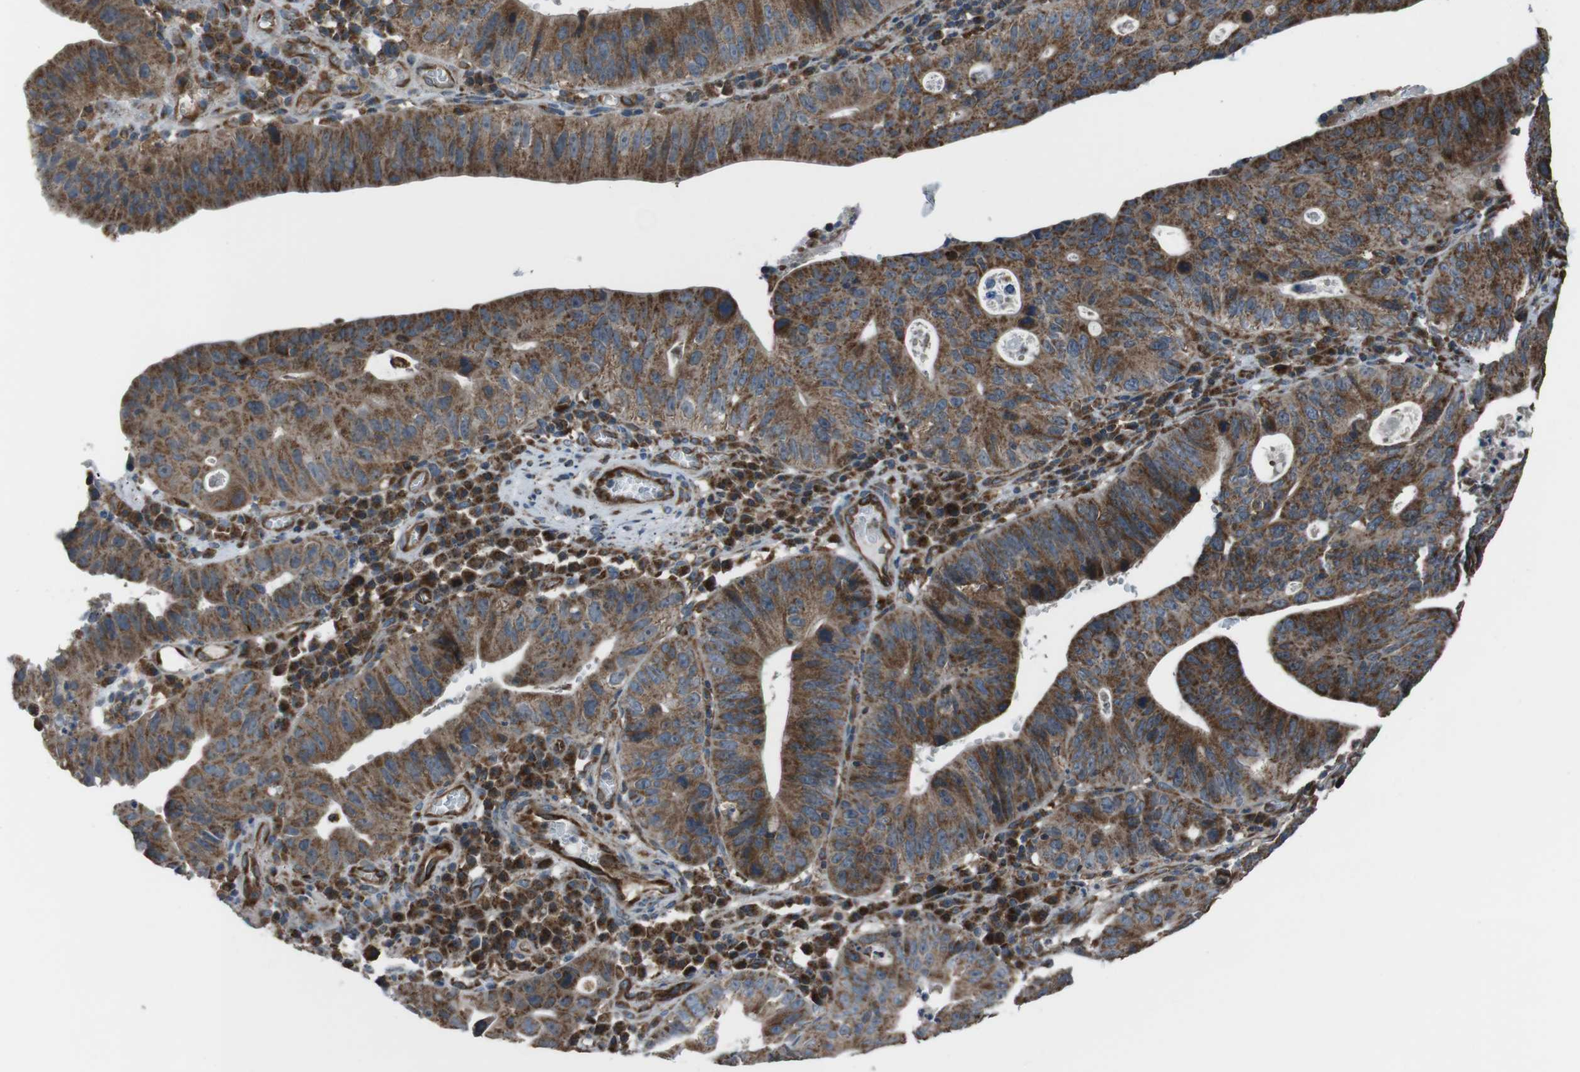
{"staining": {"intensity": "strong", "quantity": ">75%", "location": "cytoplasmic/membranous"}, "tissue": "stomach cancer", "cell_type": "Tumor cells", "image_type": "cancer", "snomed": [{"axis": "morphology", "description": "Adenocarcinoma, NOS"}, {"axis": "topography", "description": "Stomach"}], "caption": "IHC of human stomach adenocarcinoma reveals high levels of strong cytoplasmic/membranous positivity in approximately >75% of tumor cells. (IHC, brightfield microscopy, high magnification).", "gene": "GIMAP8", "patient": {"sex": "male", "age": 59}}